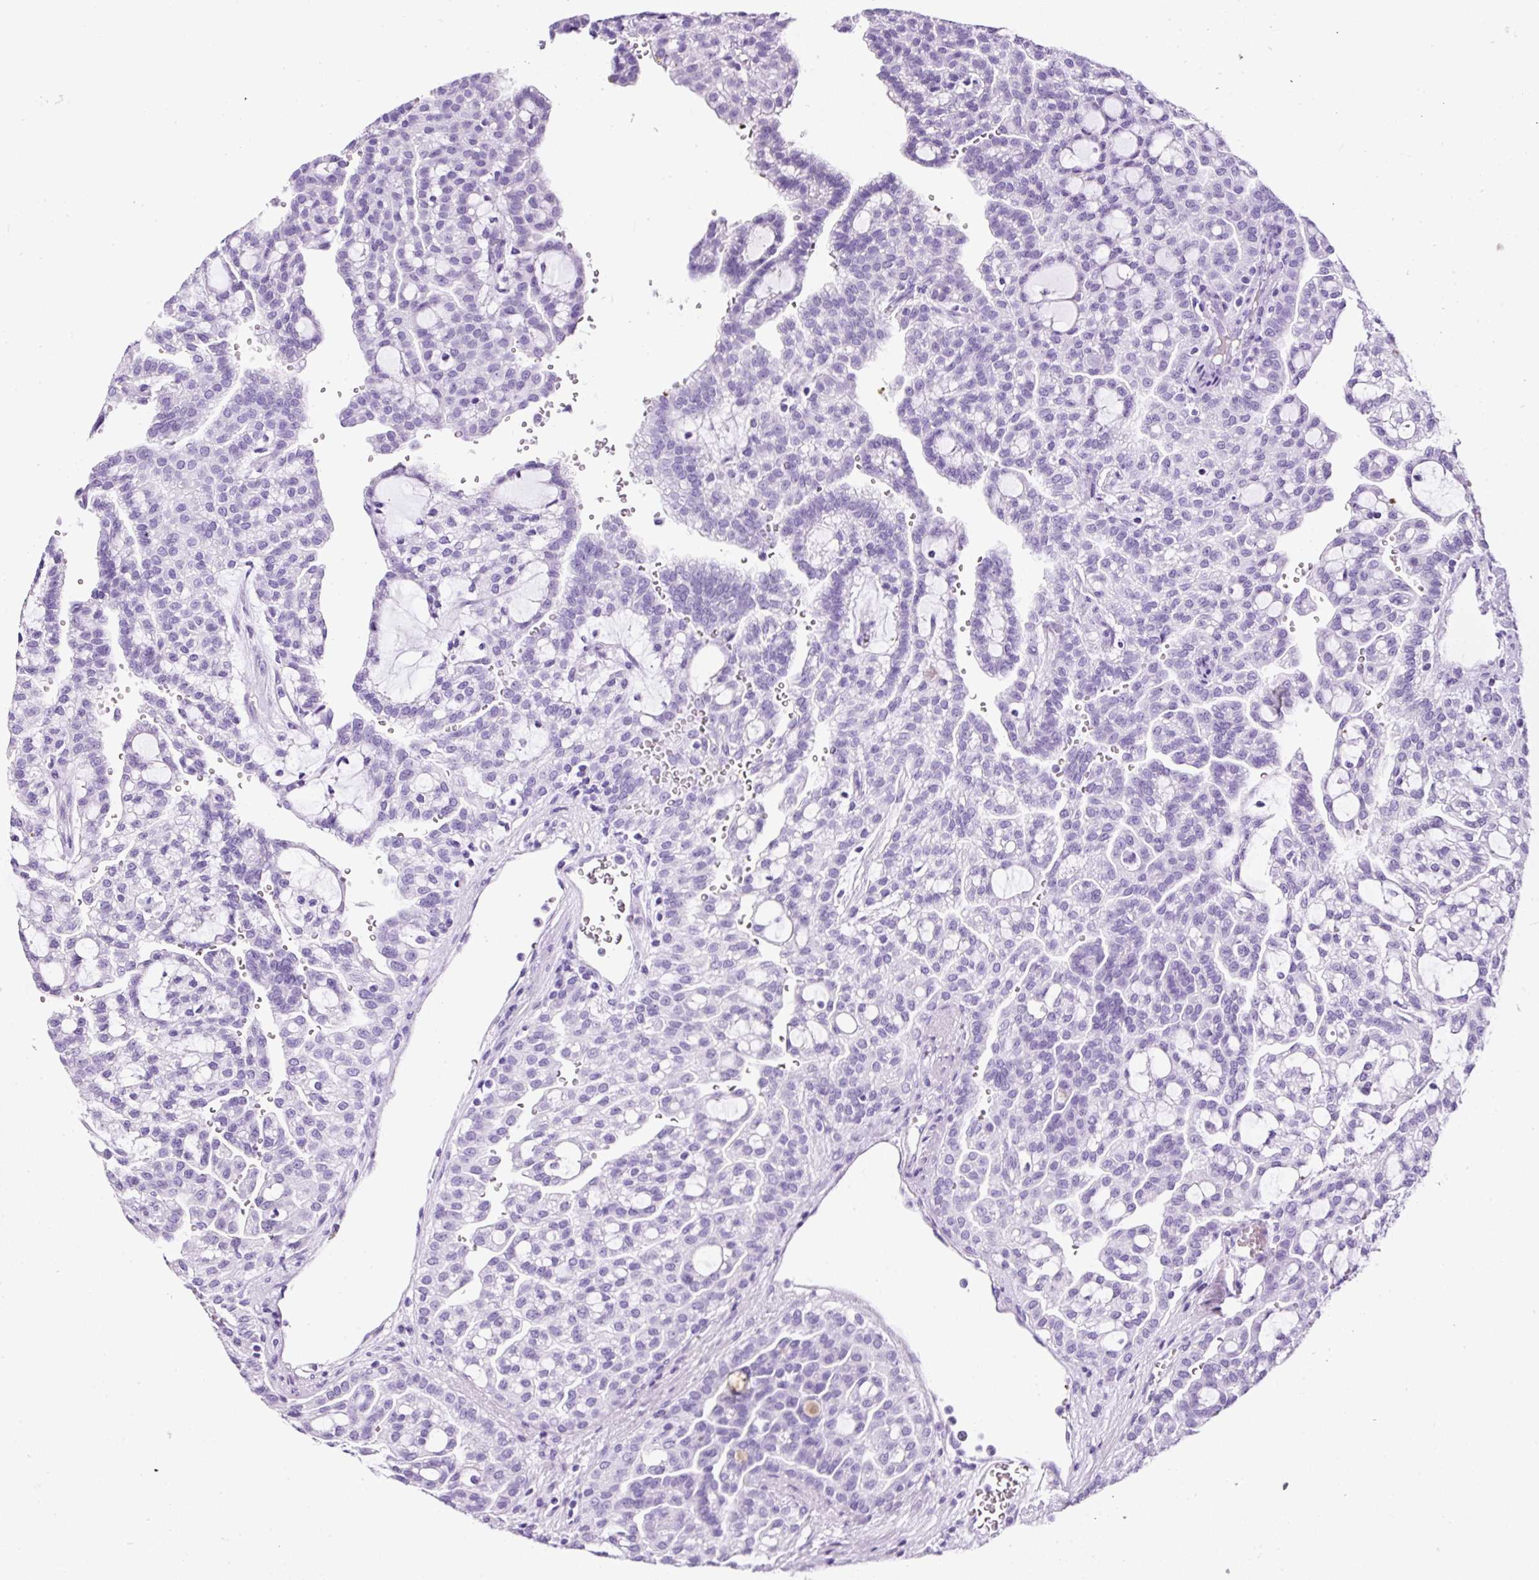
{"staining": {"intensity": "negative", "quantity": "none", "location": "none"}, "tissue": "renal cancer", "cell_type": "Tumor cells", "image_type": "cancer", "snomed": [{"axis": "morphology", "description": "Adenocarcinoma, NOS"}, {"axis": "topography", "description": "Kidney"}], "caption": "IHC histopathology image of neoplastic tissue: renal cancer stained with DAB shows no significant protein positivity in tumor cells. Brightfield microscopy of immunohistochemistry stained with DAB (3,3'-diaminobenzidine) (brown) and hematoxylin (blue), captured at high magnification.", "gene": "NTS", "patient": {"sex": "male", "age": 63}}